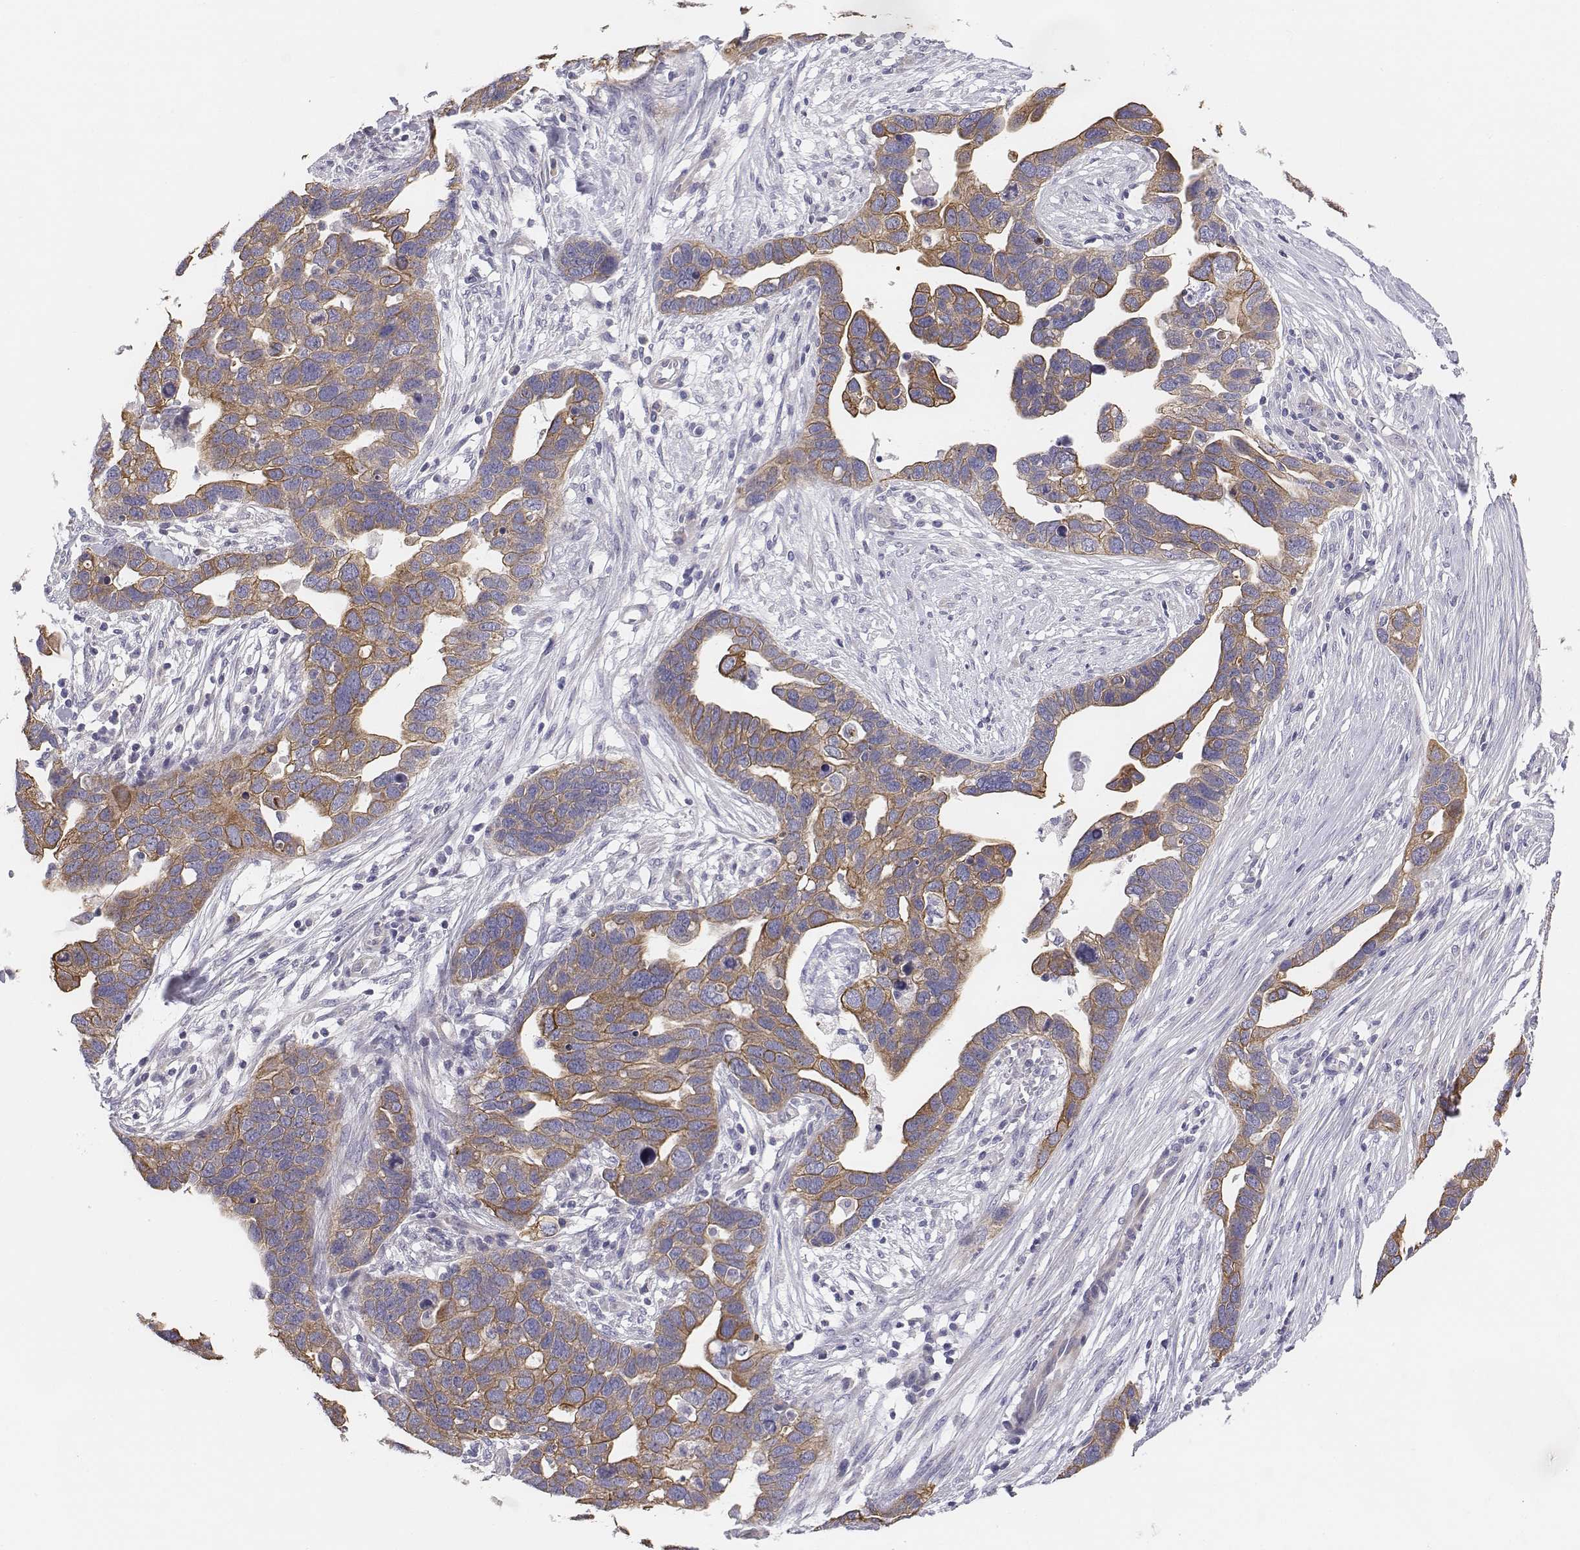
{"staining": {"intensity": "moderate", "quantity": "<25%", "location": "cytoplasmic/membranous"}, "tissue": "ovarian cancer", "cell_type": "Tumor cells", "image_type": "cancer", "snomed": [{"axis": "morphology", "description": "Cystadenocarcinoma, serous, NOS"}, {"axis": "topography", "description": "Ovary"}], "caption": "Ovarian serous cystadenocarcinoma stained with a brown dye shows moderate cytoplasmic/membranous positive positivity in about <25% of tumor cells.", "gene": "CHST14", "patient": {"sex": "female", "age": 54}}